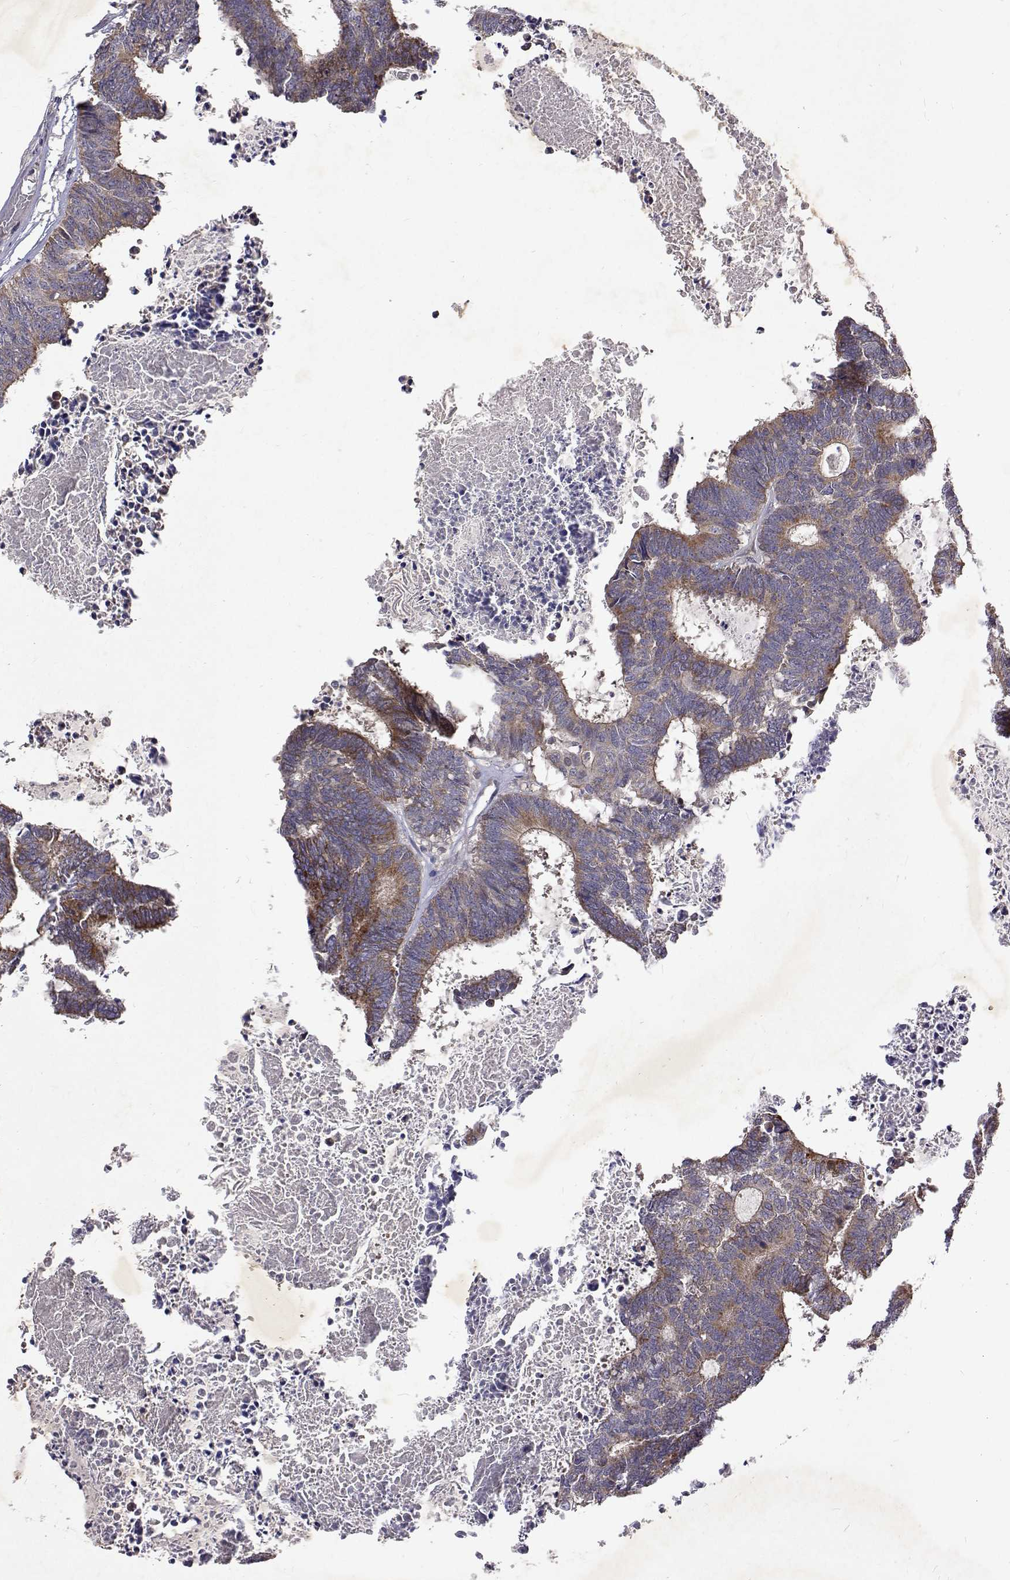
{"staining": {"intensity": "moderate", "quantity": ">75%", "location": "cytoplasmic/membranous"}, "tissue": "colorectal cancer", "cell_type": "Tumor cells", "image_type": "cancer", "snomed": [{"axis": "morphology", "description": "Adenocarcinoma, NOS"}, {"axis": "topography", "description": "Colon"}, {"axis": "topography", "description": "Rectum"}], "caption": "IHC (DAB) staining of colorectal cancer displays moderate cytoplasmic/membranous protein staining in about >75% of tumor cells.", "gene": "ALKBH8", "patient": {"sex": "male", "age": 57}}